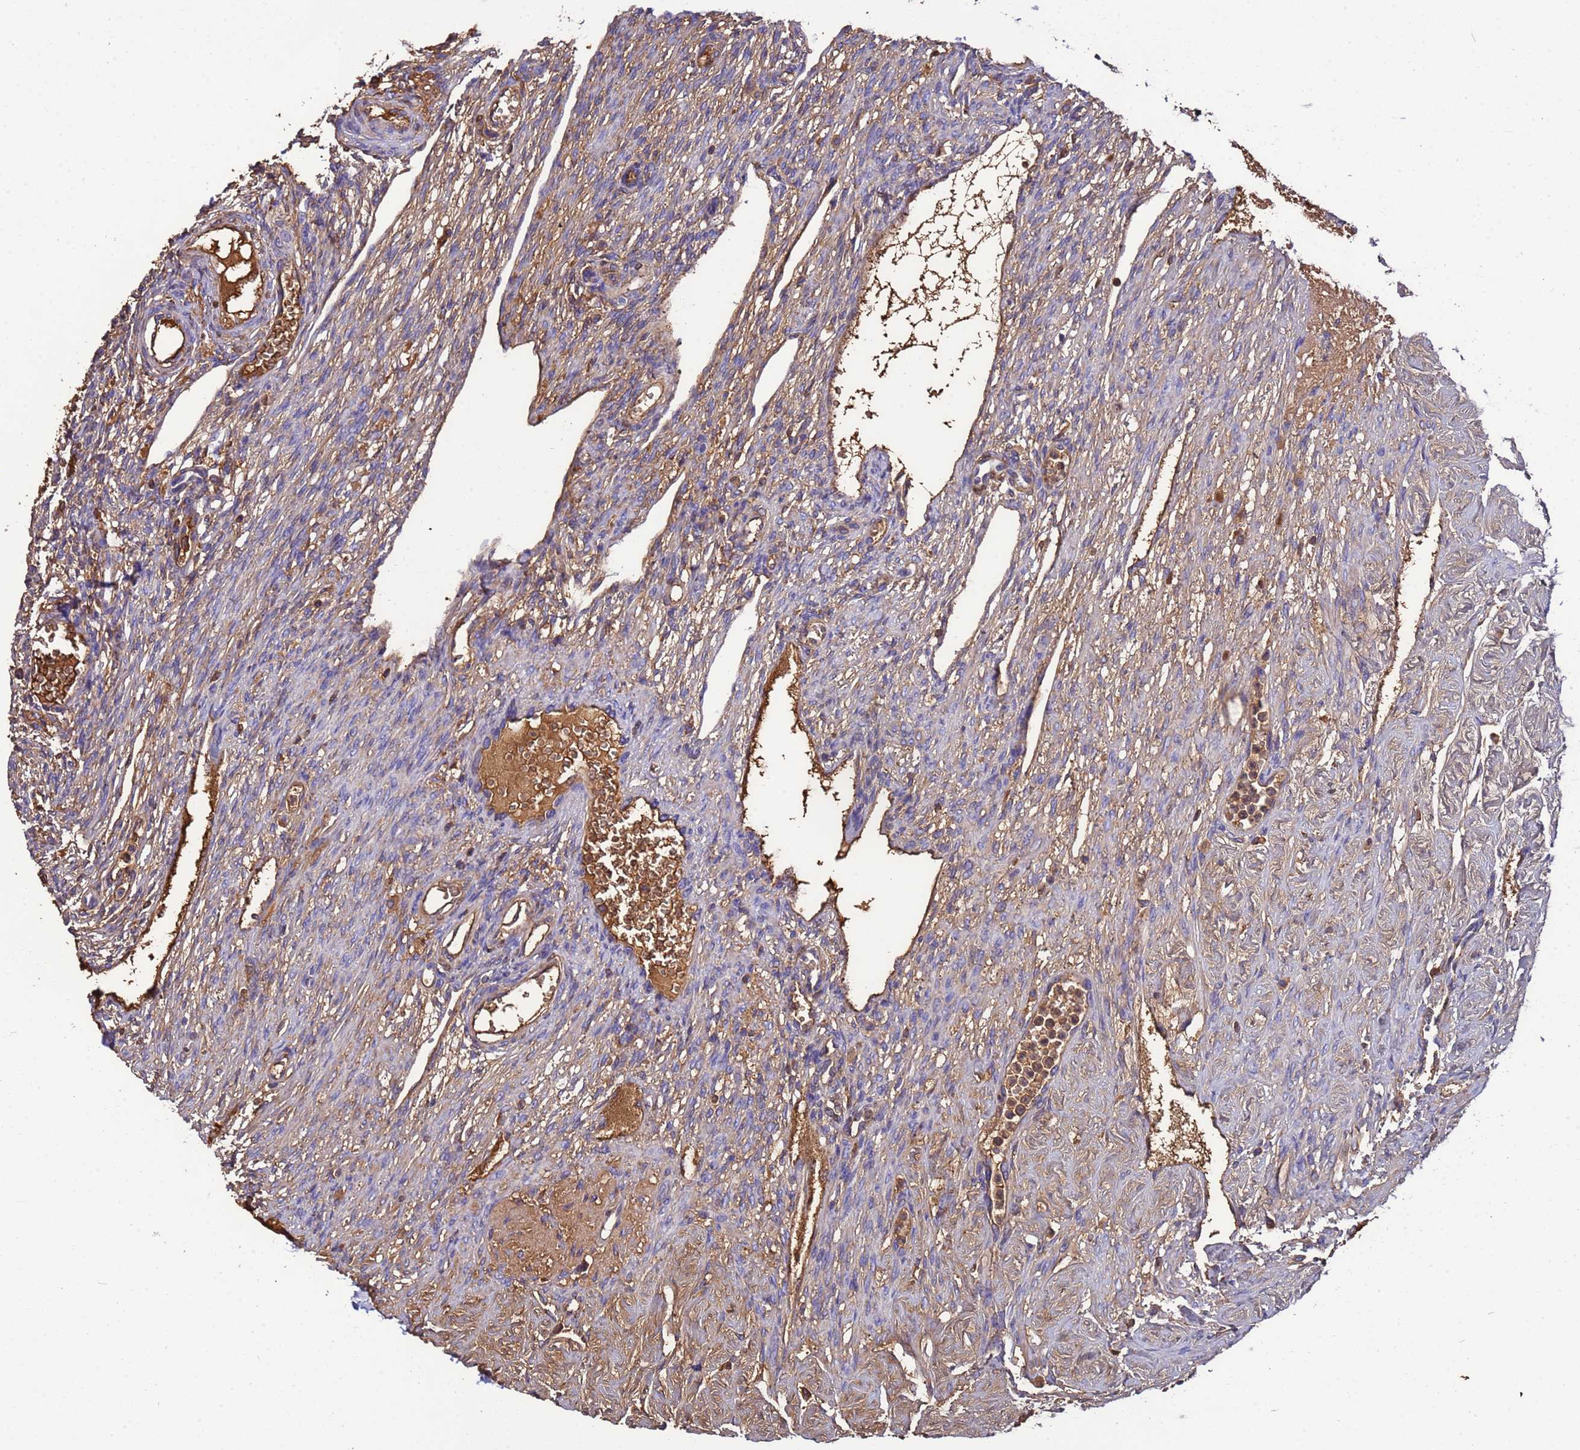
{"staining": {"intensity": "moderate", "quantity": "25%-75%", "location": "cytoplasmic/membranous"}, "tissue": "ovary", "cell_type": "Ovarian stroma cells", "image_type": "normal", "snomed": [{"axis": "morphology", "description": "Normal tissue, NOS"}, {"axis": "morphology", "description": "Cyst, NOS"}, {"axis": "topography", "description": "Ovary"}], "caption": "An immunohistochemistry (IHC) histopathology image of benign tissue is shown. Protein staining in brown shows moderate cytoplasmic/membranous positivity in ovary within ovarian stroma cells. Immunohistochemistry stains the protein in brown and the nuclei are stained blue.", "gene": "H1", "patient": {"sex": "female", "age": 33}}